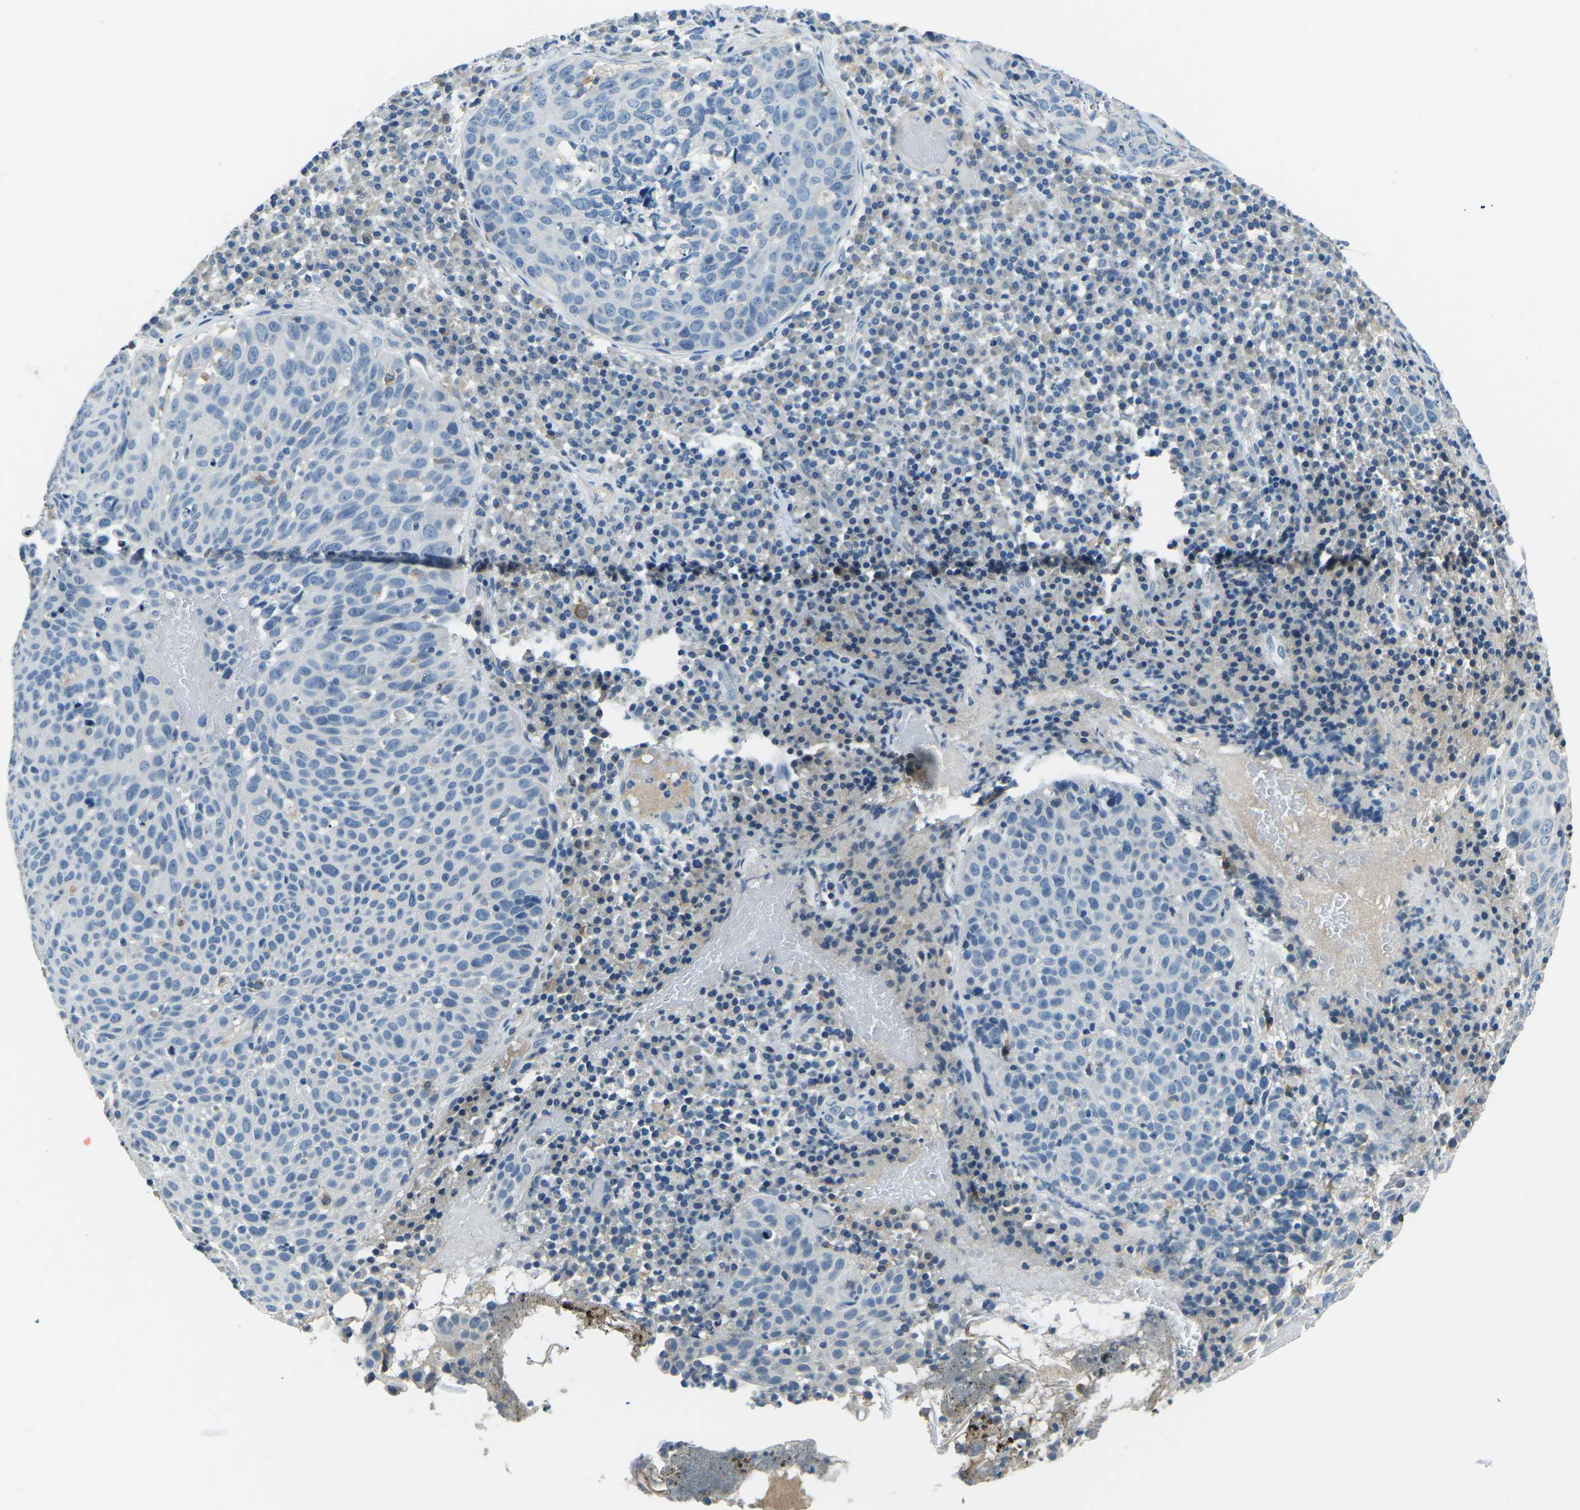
{"staining": {"intensity": "negative", "quantity": "none", "location": "none"}, "tissue": "skin cancer", "cell_type": "Tumor cells", "image_type": "cancer", "snomed": [{"axis": "morphology", "description": "Squamous cell carcinoma in situ, NOS"}, {"axis": "morphology", "description": "Squamous cell carcinoma, NOS"}, {"axis": "topography", "description": "Skin"}], "caption": "Immunohistochemistry of human skin squamous cell carcinoma shows no expression in tumor cells. Nuclei are stained in blue.", "gene": "CD1D", "patient": {"sex": "male", "age": 93}}